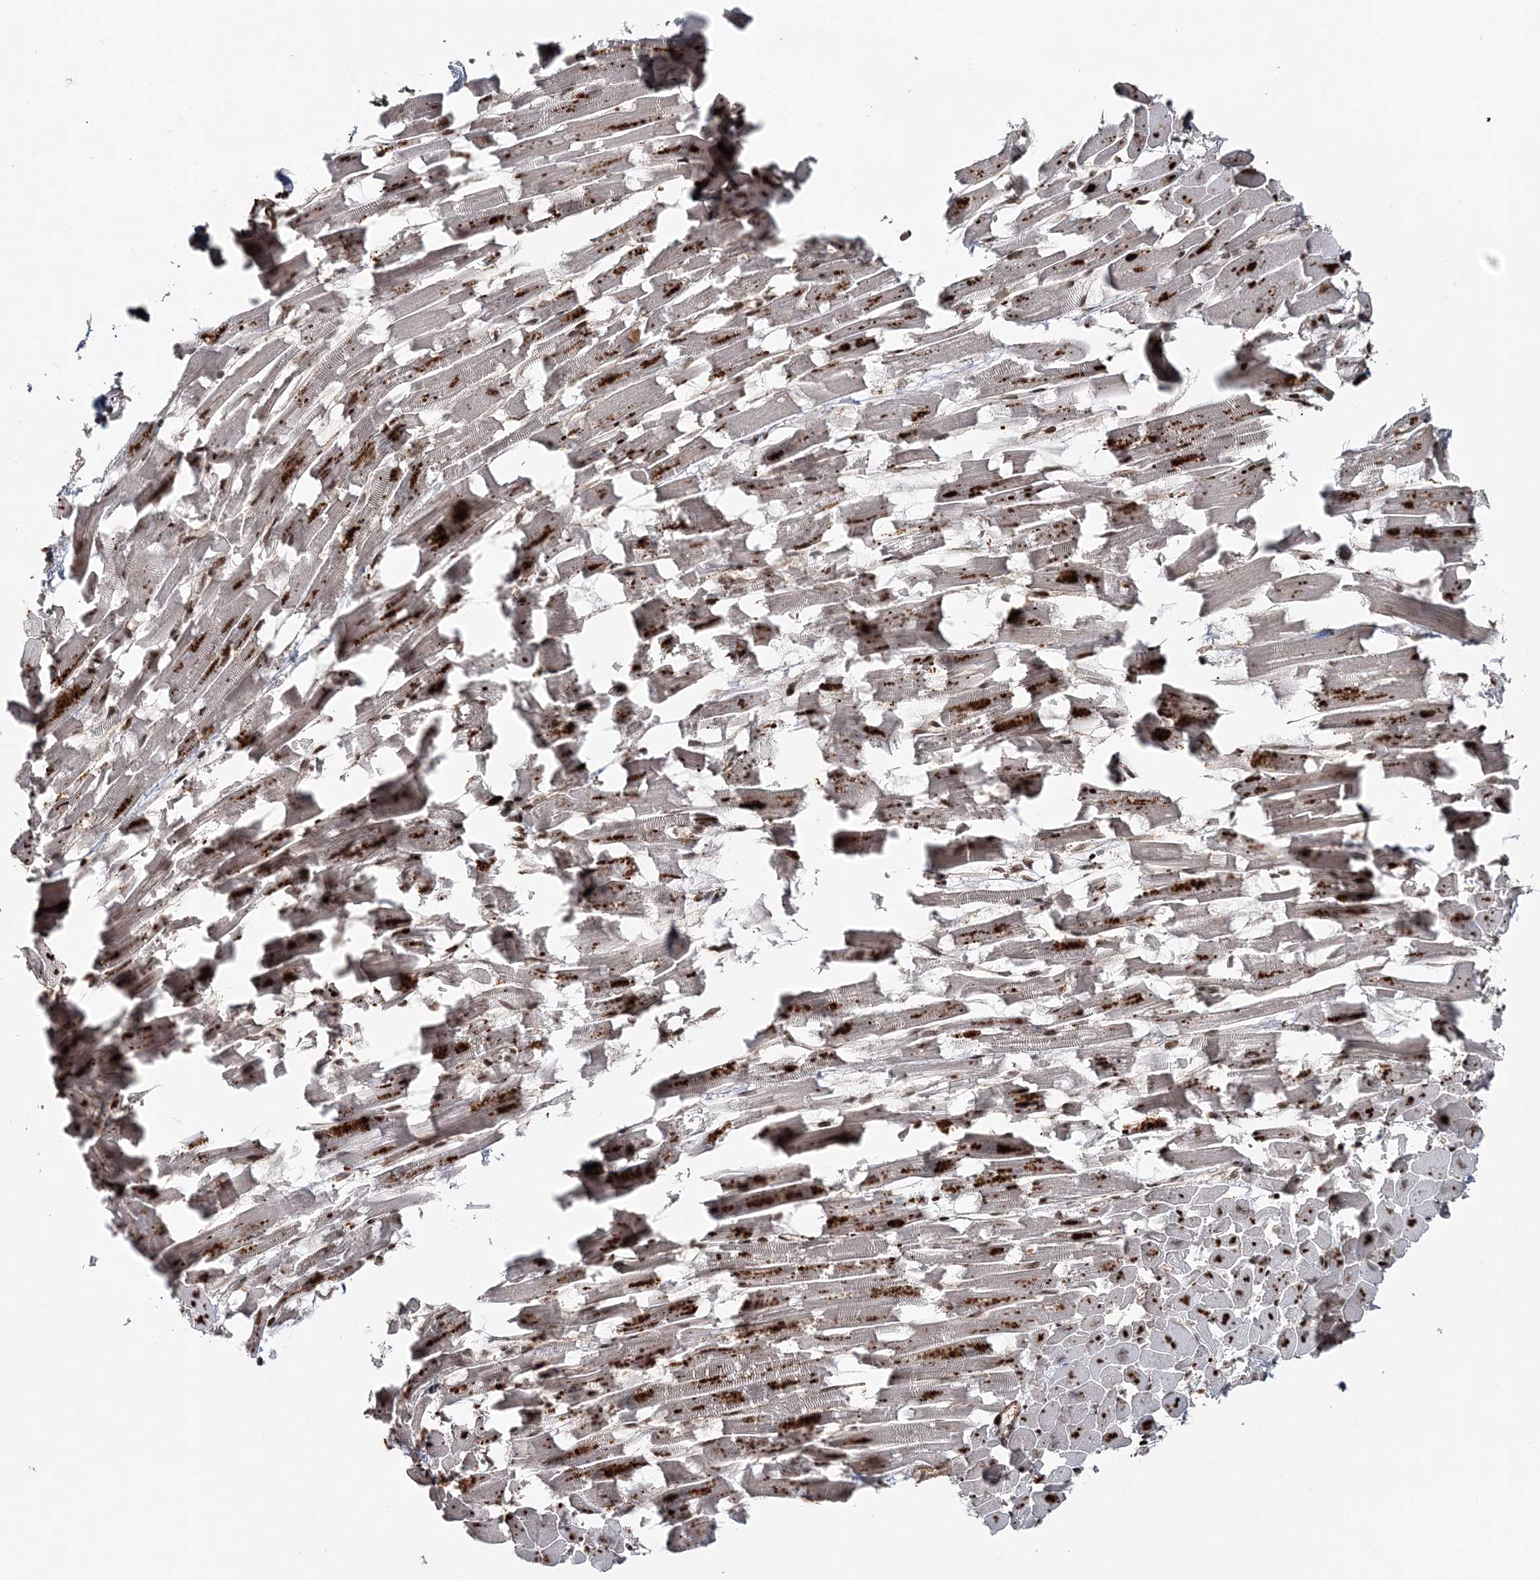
{"staining": {"intensity": "moderate", "quantity": ">75%", "location": "cytoplasmic/membranous,nuclear"}, "tissue": "heart muscle", "cell_type": "Cardiomyocytes", "image_type": "normal", "snomed": [{"axis": "morphology", "description": "Normal tissue, NOS"}, {"axis": "topography", "description": "Heart"}], "caption": "An immunohistochemistry (IHC) histopathology image of benign tissue is shown. Protein staining in brown highlights moderate cytoplasmic/membranous,nuclear positivity in heart muscle within cardiomyocytes.", "gene": "EXOSC8", "patient": {"sex": "female", "age": 64}}